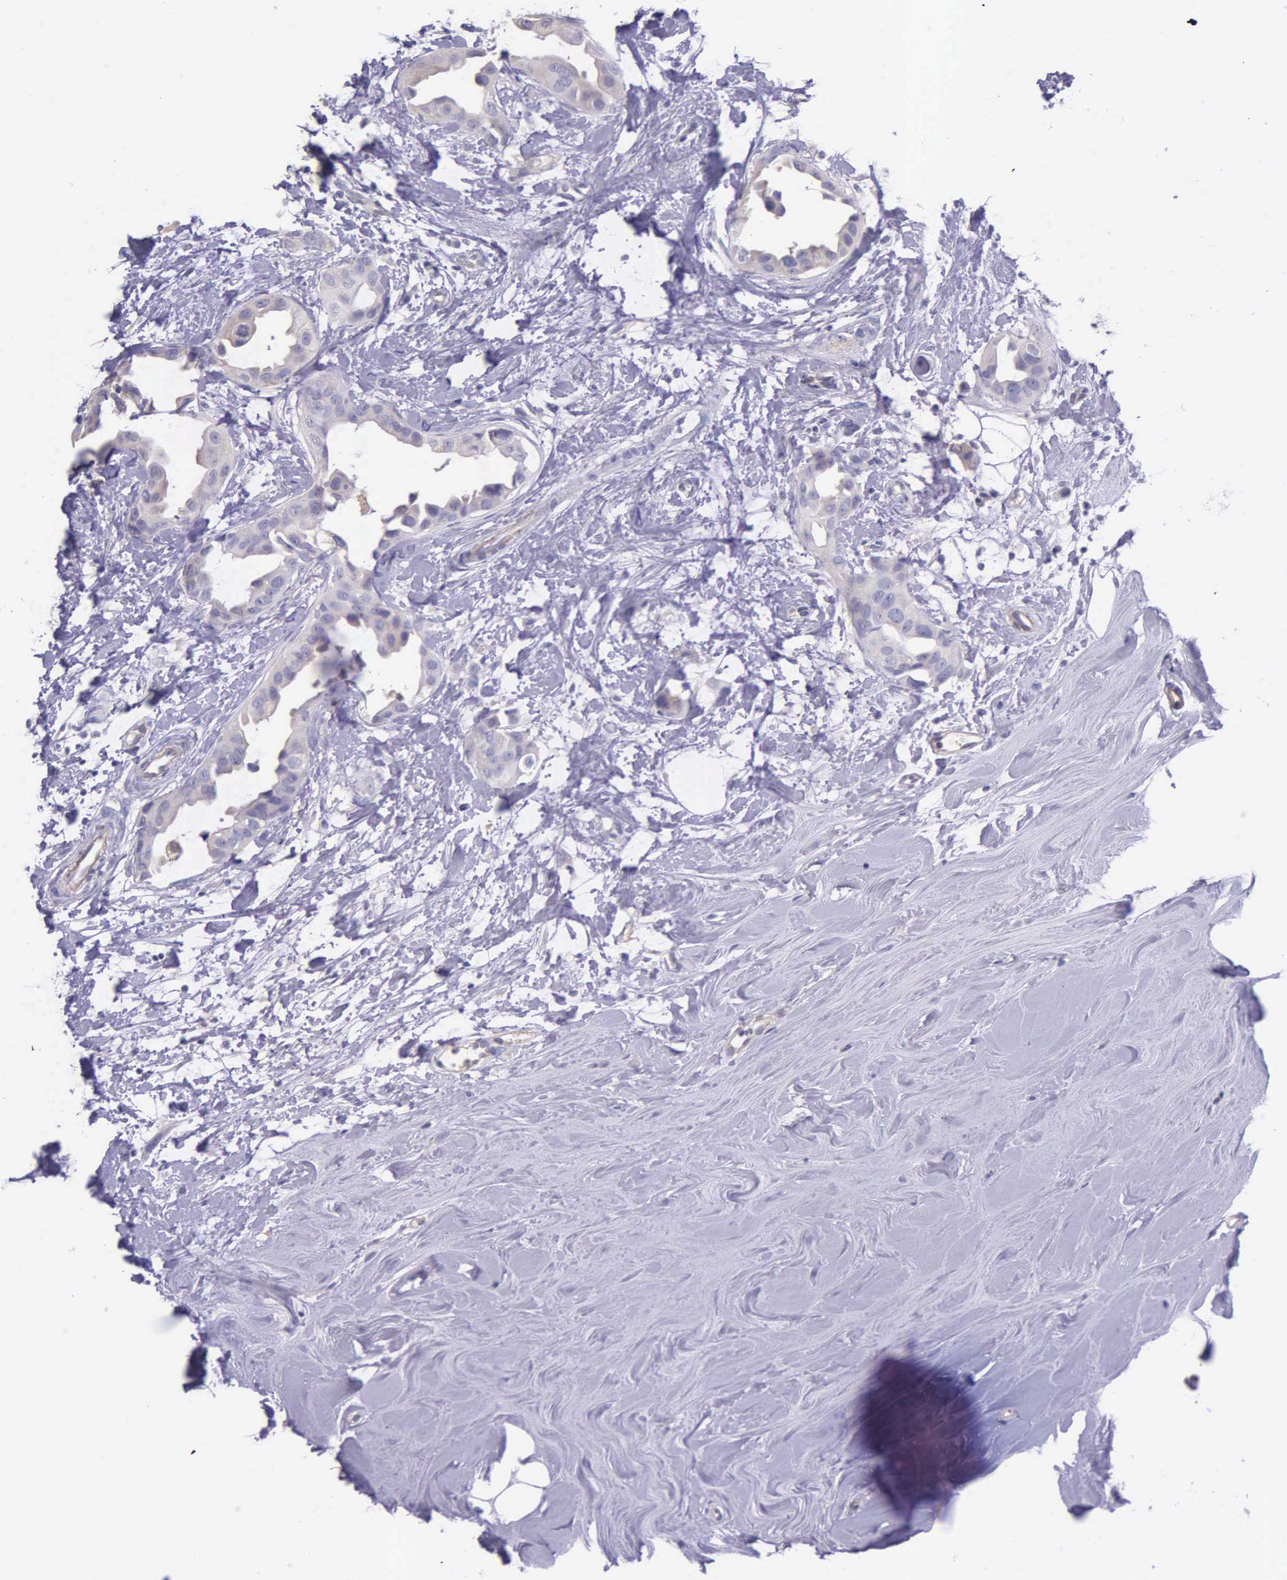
{"staining": {"intensity": "negative", "quantity": "none", "location": "none"}, "tissue": "breast cancer", "cell_type": "Tumor cells", "image_type": "cancer", "snomed": [{"axis": "morphology", "description": "Duct carcinoma"}, {"axis": "topography", "description": "Breast"}], "caption": "Invasive ductal carcinoma (breast) was stained to show a protein in brown. There is no significant expression in tumor cells.", "gene": "THSD7A", "patient": {"sex": "female", "age": 40}}